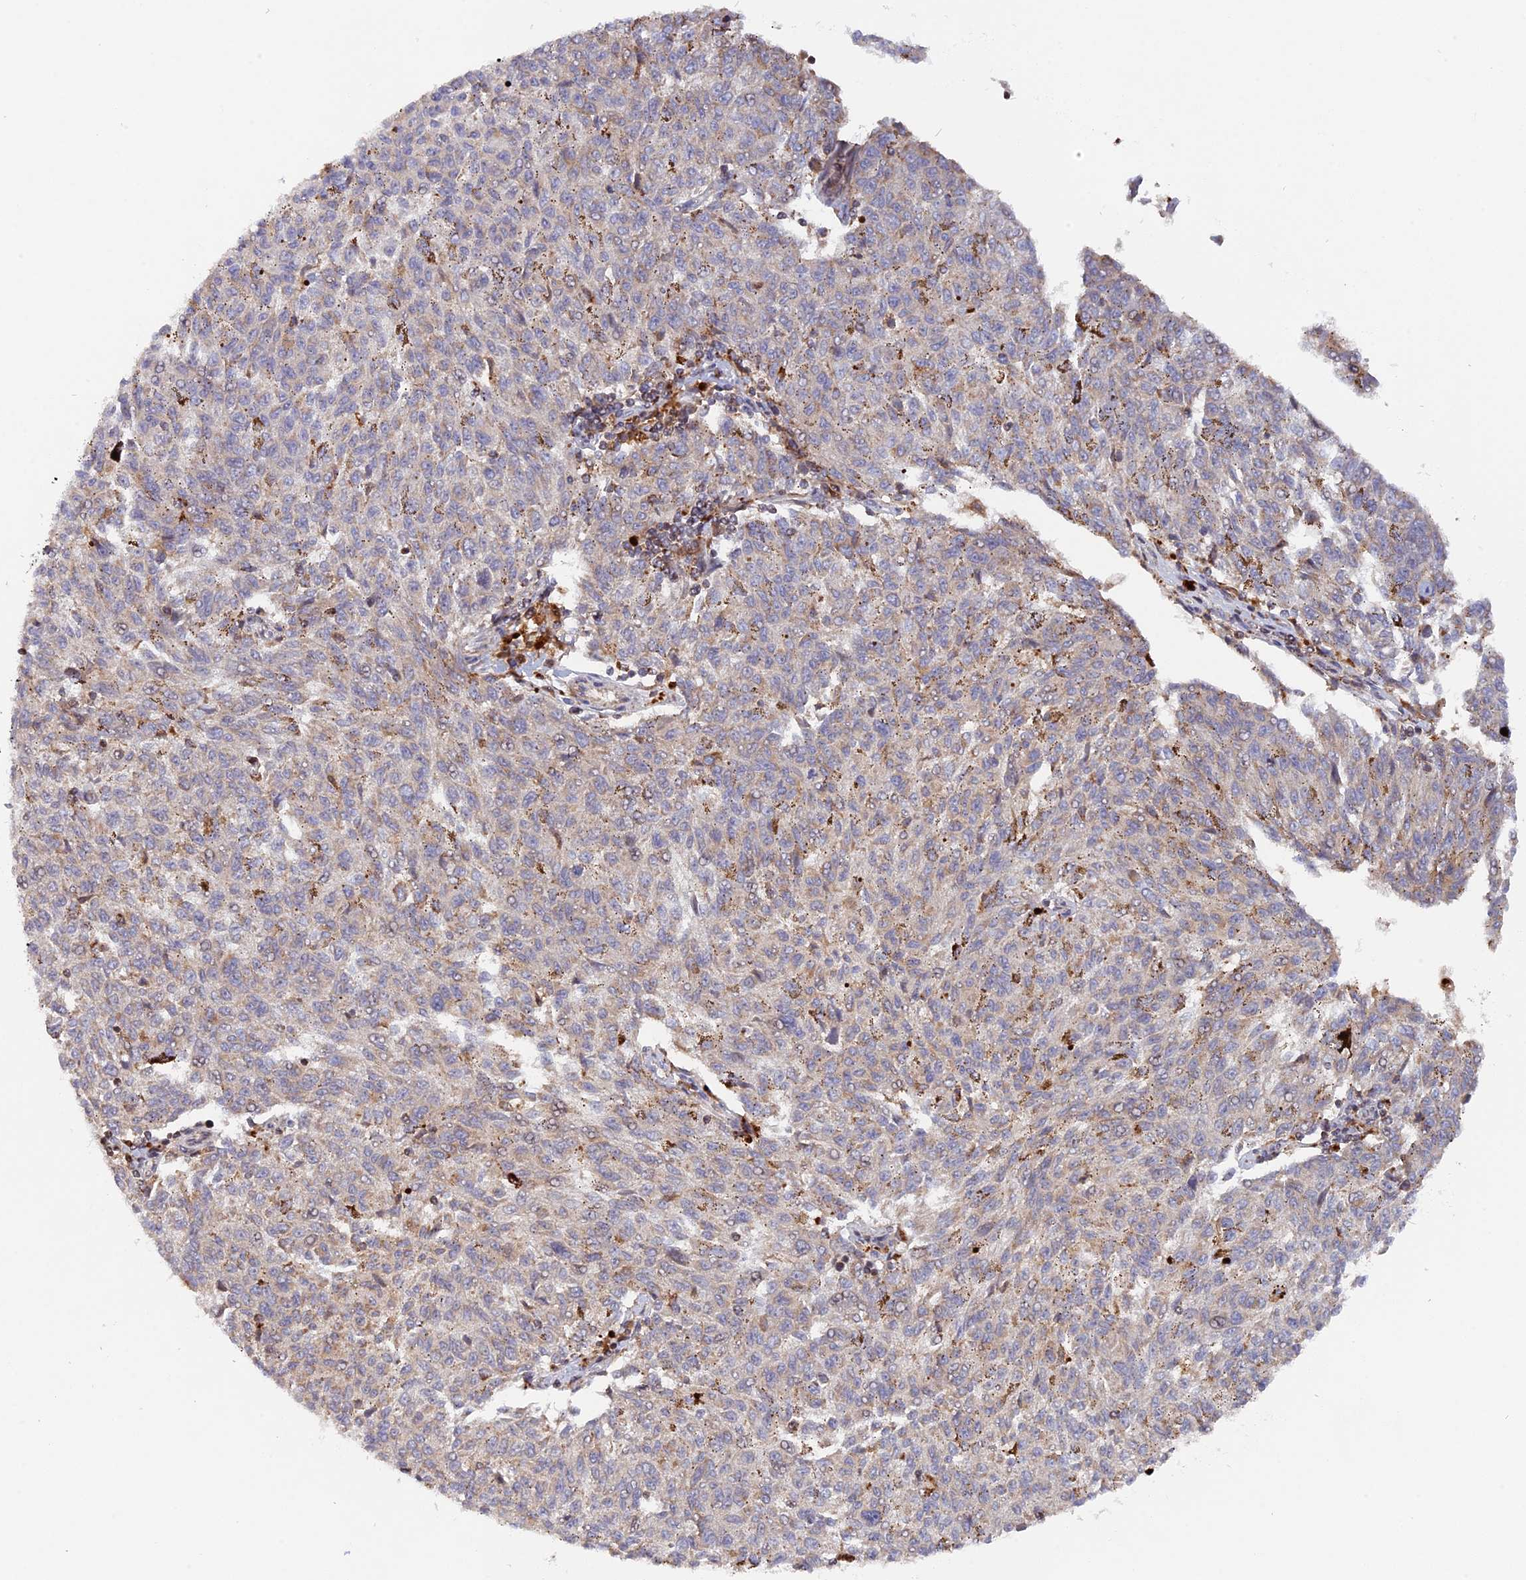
{"staining": {"intensity": "negative", "quantity": "none", "location": "none"}, "tissue": "melanoma", "cell_type": "Tumor cells", "image_type": "cancer", "snomed": [{"axis": "morphology", "description": "Malignant melanoma, NOS"}, {"axis": "topography", "description": "Skin"}], "caption": "IHC photomicrograph of malignant melanoma stained for a protein (brown), which shows no staining in tumor cells.", "gene": "MPV17L", "patient": {"sex": "female", "age": 72}}